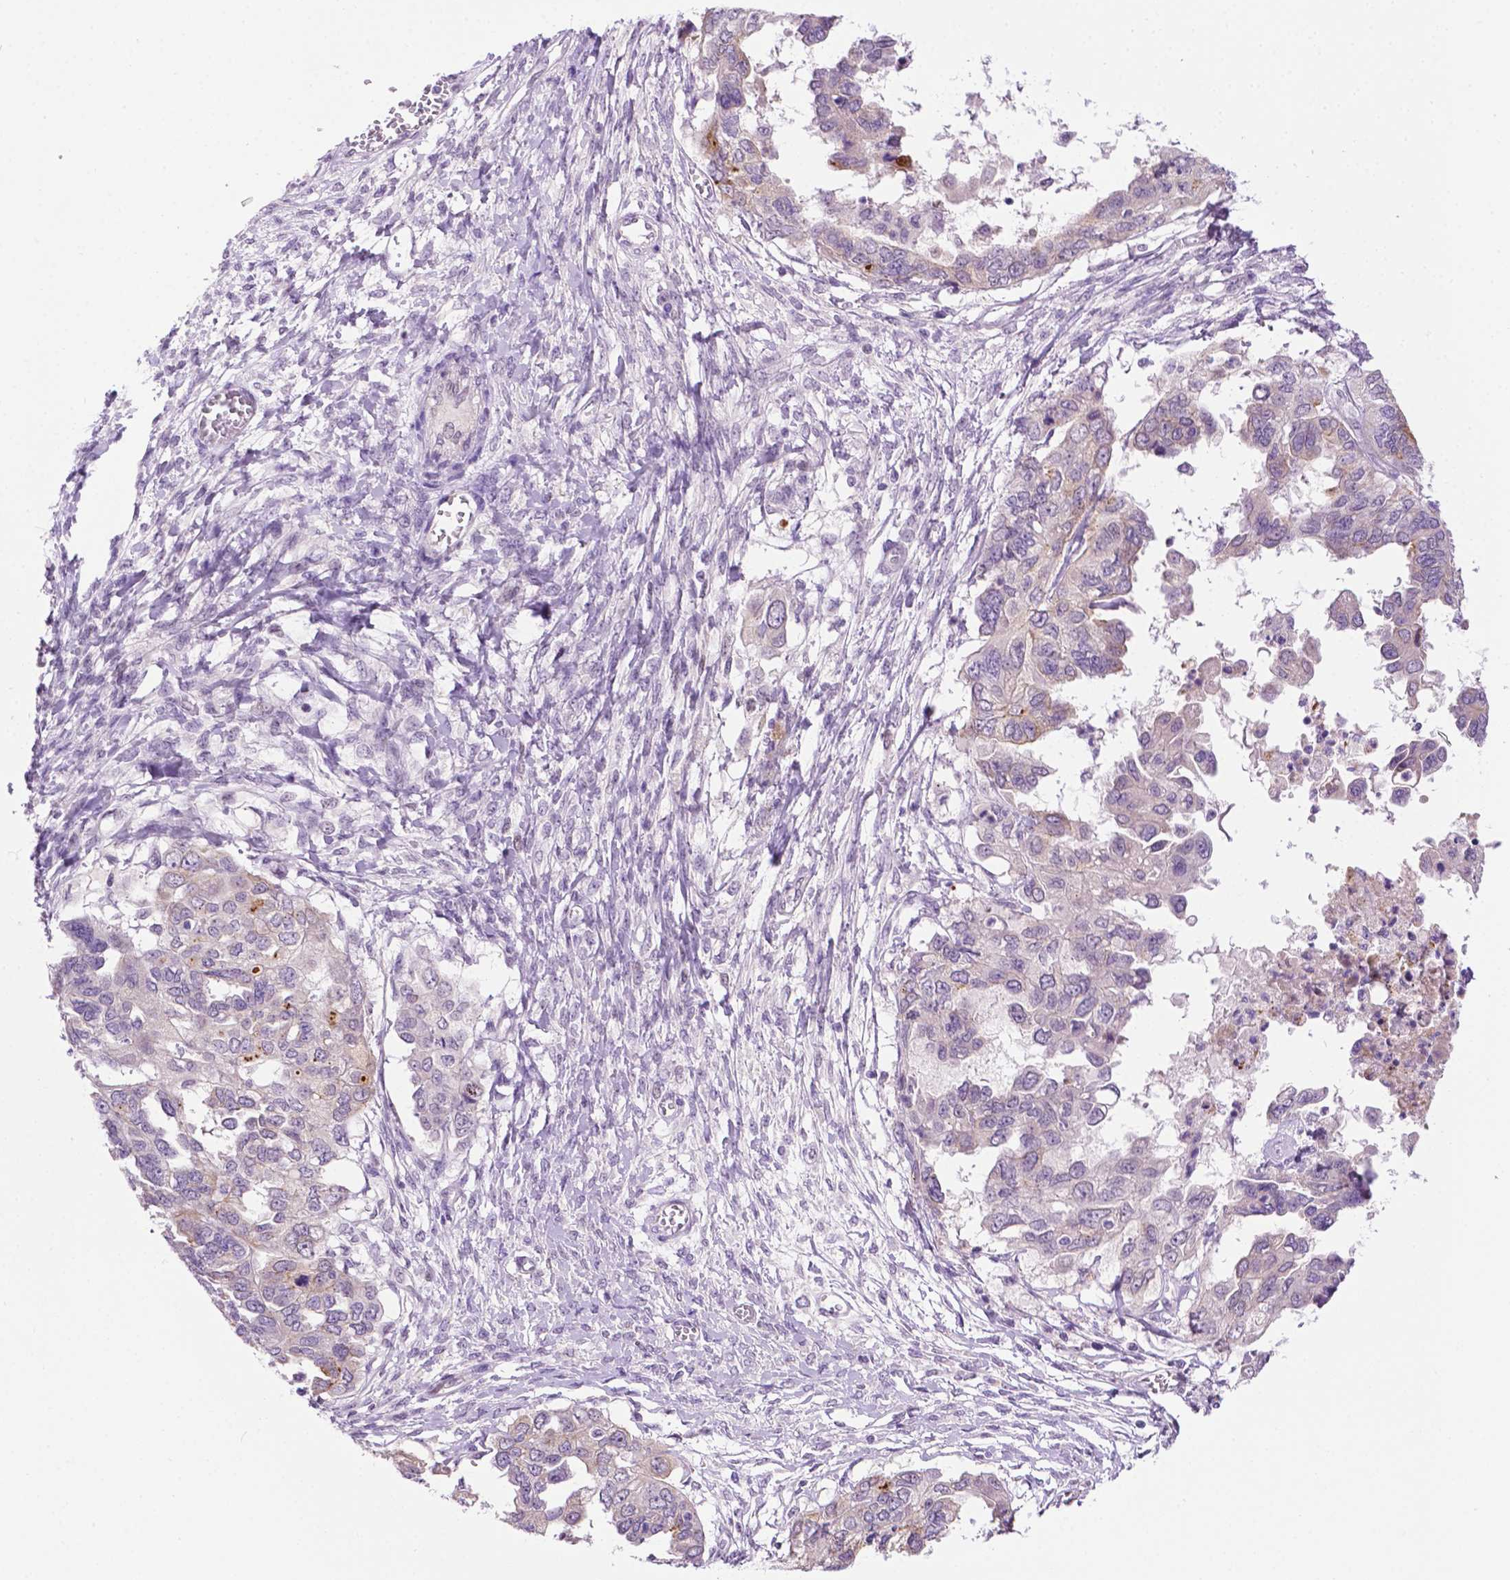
{"staining": {"intensity": "negative", "quantity": "none", "location": "none"}, "tissue": "ovarian cancer", "cell_type": "Tumor cells", "image_type": "cancer", "snomed": [{"axis": "morphology", "description": "Cystadenocarcinoma, serous, NOS"}, {"axis": "topography", "description": "Ovary"}], "caption": "DAB immunohistochemical staining of human ovarian cancer (serous cystadenocarcinoma) reveals no significant expression in tumor cells.", "gene": "MMP27", "patient": {"sex": "female", "age": 53}}